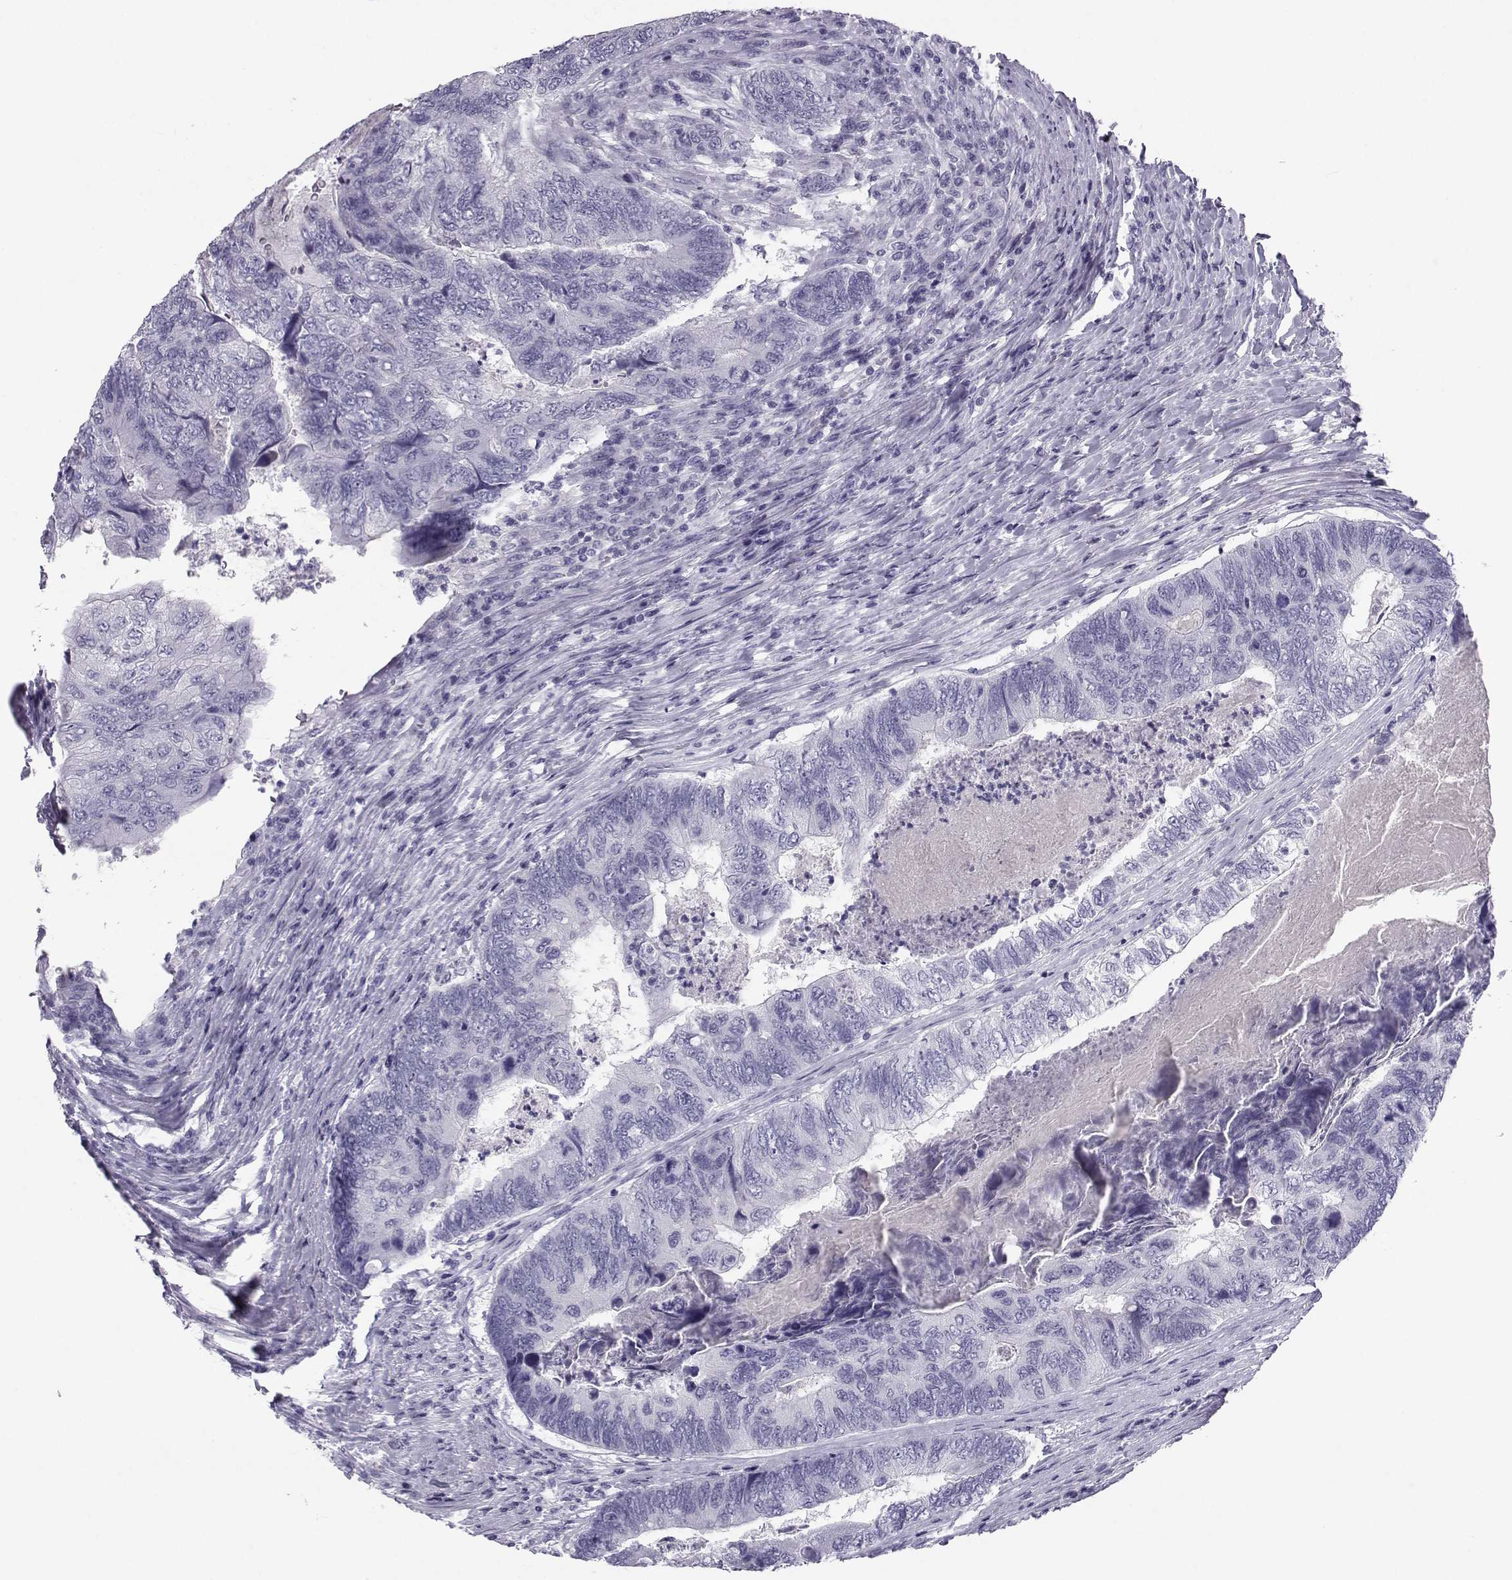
{"staining": {"intensity": "negative", "quantity": "none", "location": "none"}, "tissue": "colorectal cancer", "cell_type": "Tumor cells", "image_type": "cancer", "snomed": [{"axis": "morphology", "description": "Adenocarcinoma, NOS"}, {"axis": "topography", "description": "Colon"}], "caption": "The IHC micrograph has no significant staining in tumor cells of adenocarcinoma (colorectal) tissue.", "gene": "PCSK1N", "patient": {"sex": "female", "age": 67}}